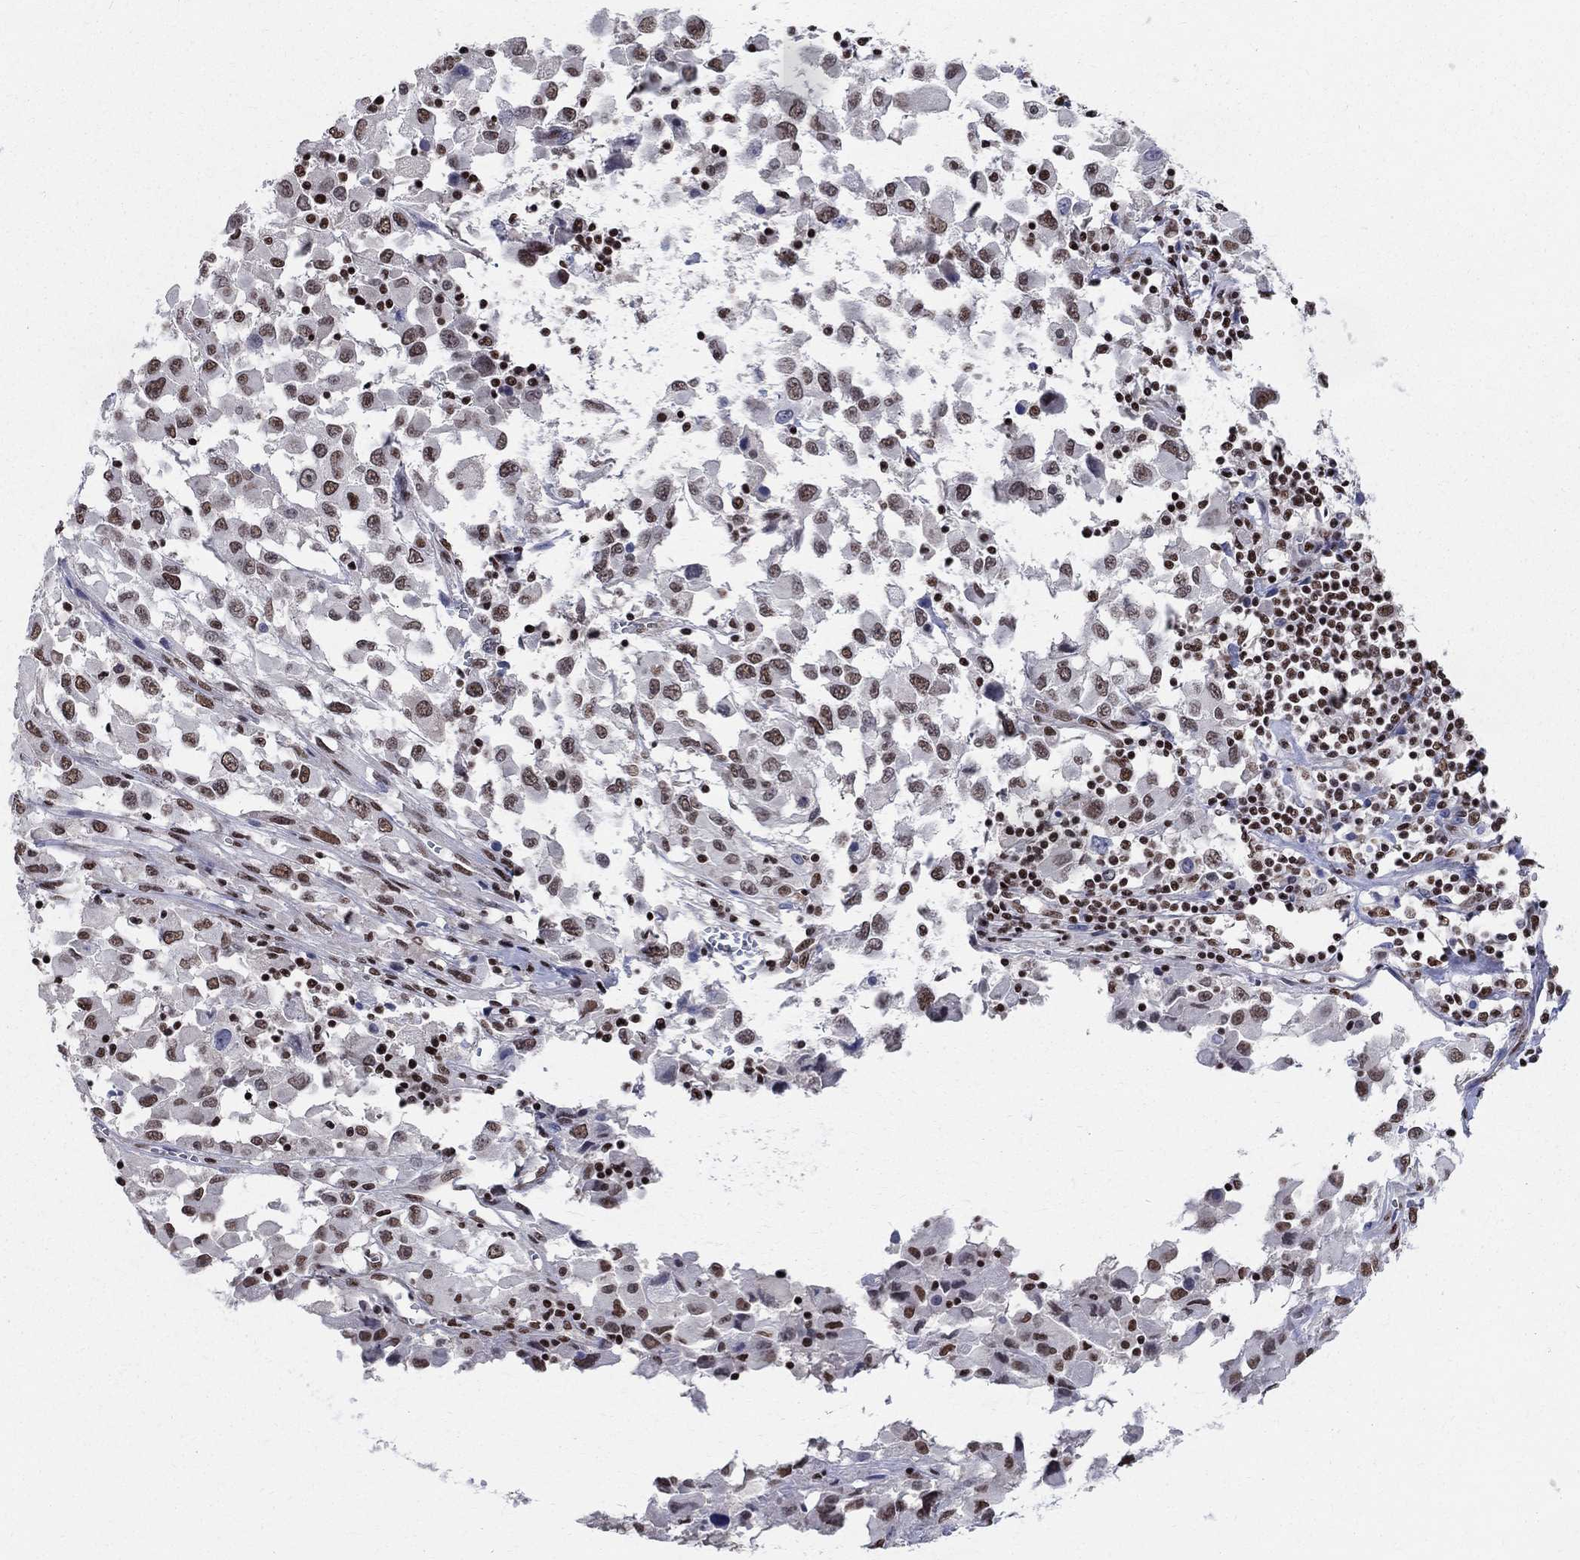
{"staining": {"intensity": "moderate", "quantity": "25%-75%", "location": "nuclear"}, "tissue": "melanoma", "cell_type": "Tumor cells", "image_type": "cancer", "snomed": [{"axis": "morphology", "description": "Malignant melanoma, Metastatic site"}, {"axis": "topography", "description": "Lymph node"}], "caption": "Protein positivity by immunohistochemistry (IHC) displays moderate nuclear expression in about 25%-75% of tumor cells in melanoma. (DAB (3,3'-diaminobenzidine) IHC, brown staining for protein, blue staining for nuclei).", "gene": "FBXO16", "patient": {"sex": "male", "age": 50}}